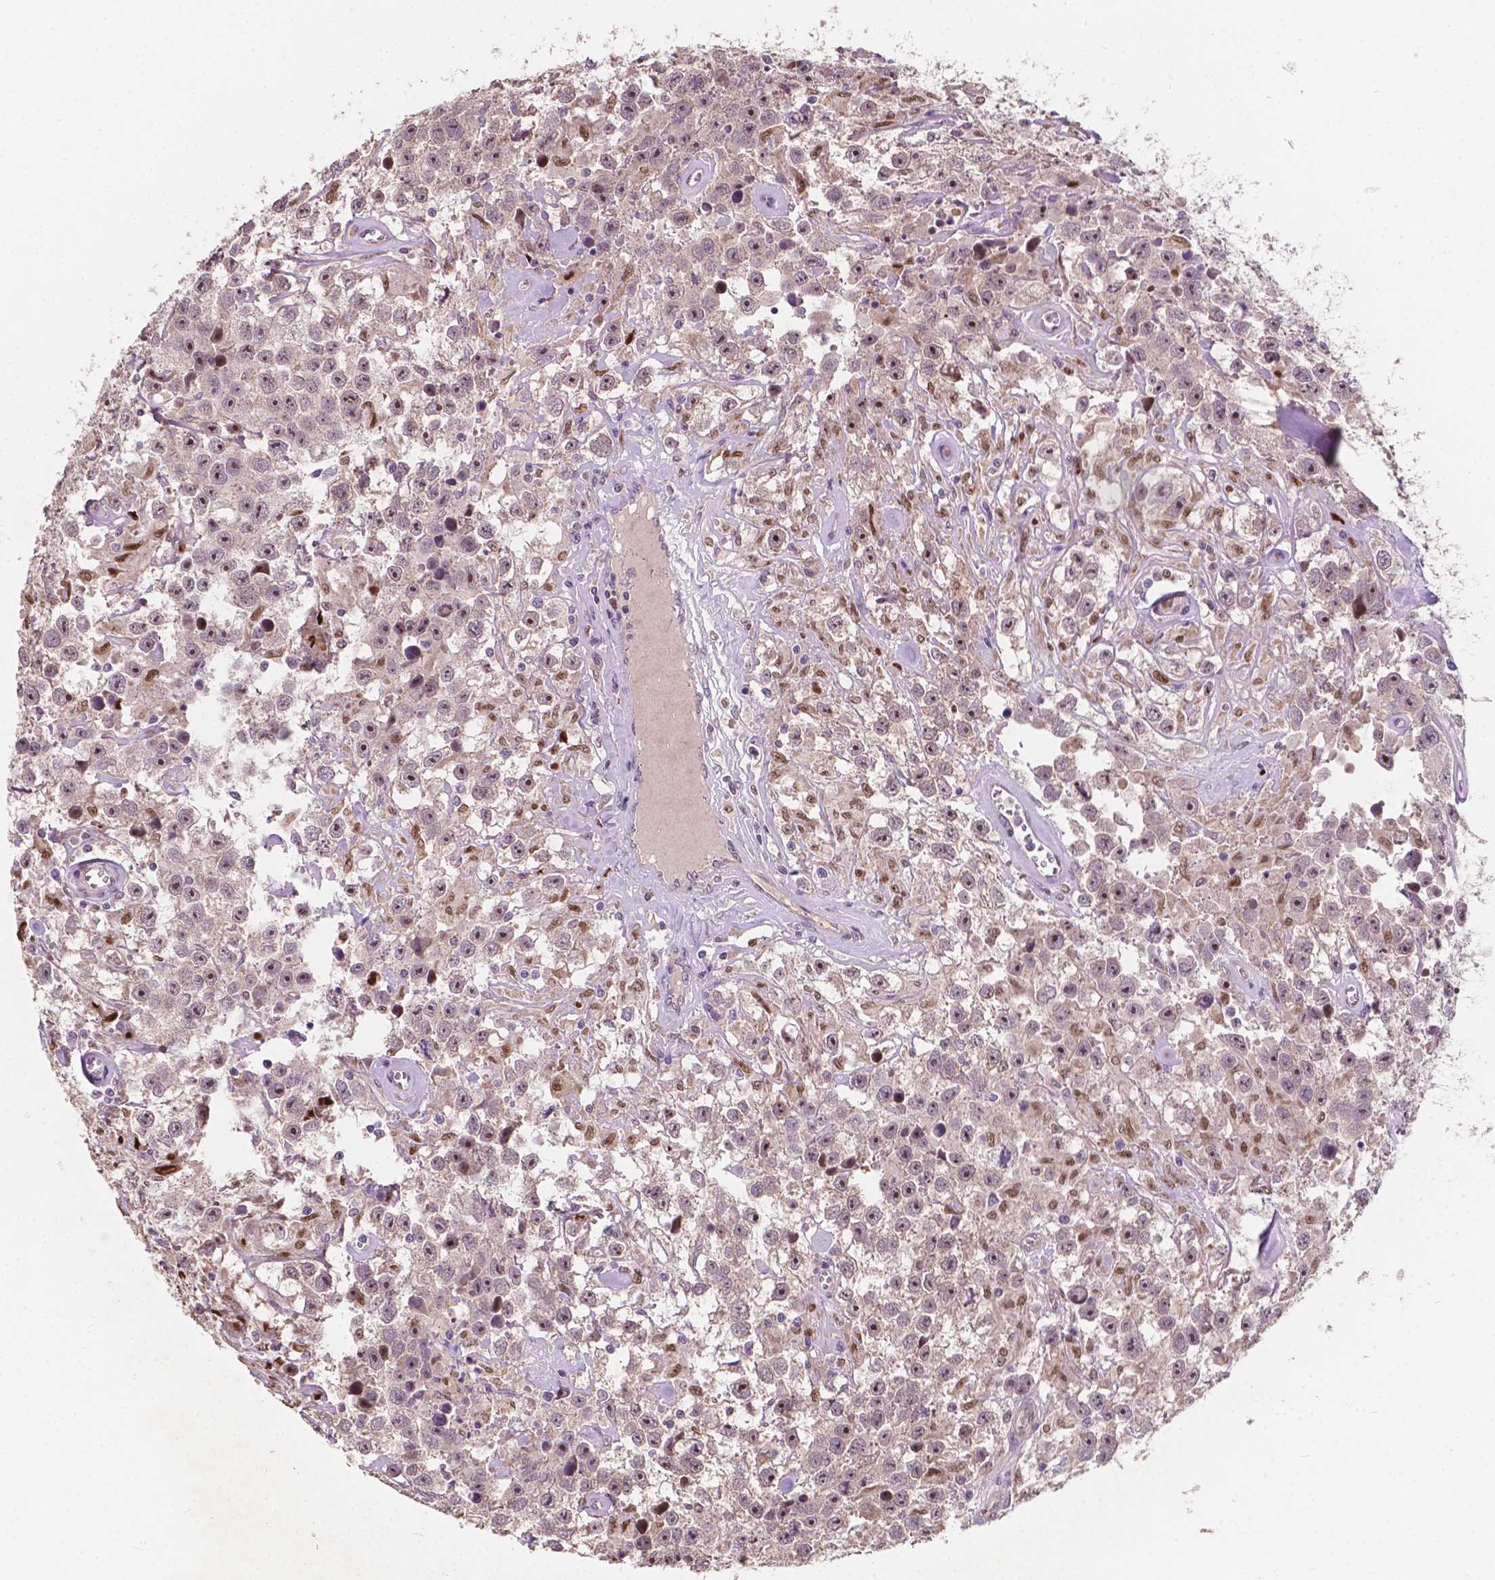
{"staining": {"intensity": "strong", "quantity": "25%-75%", "location": "nuclear"}, "tissue": "testis cancer", "cell_type": "Tumor cells", "image_type": "cancer", "snomed": [{"axis": "morphology", "description": "Seminoma, NOS"}, {"axis": "topography", "description": "Testis"}], "caption": "Brown immunohistochemical staining in testis cancer demonstrates strong nuclear expression in about 25%-75% of tumor cells. The protein of interest is shown in brown color, while the nuclei are stained blue.", "gene": "DUSP16", "patient": {"sex": "male", "age": 43}}